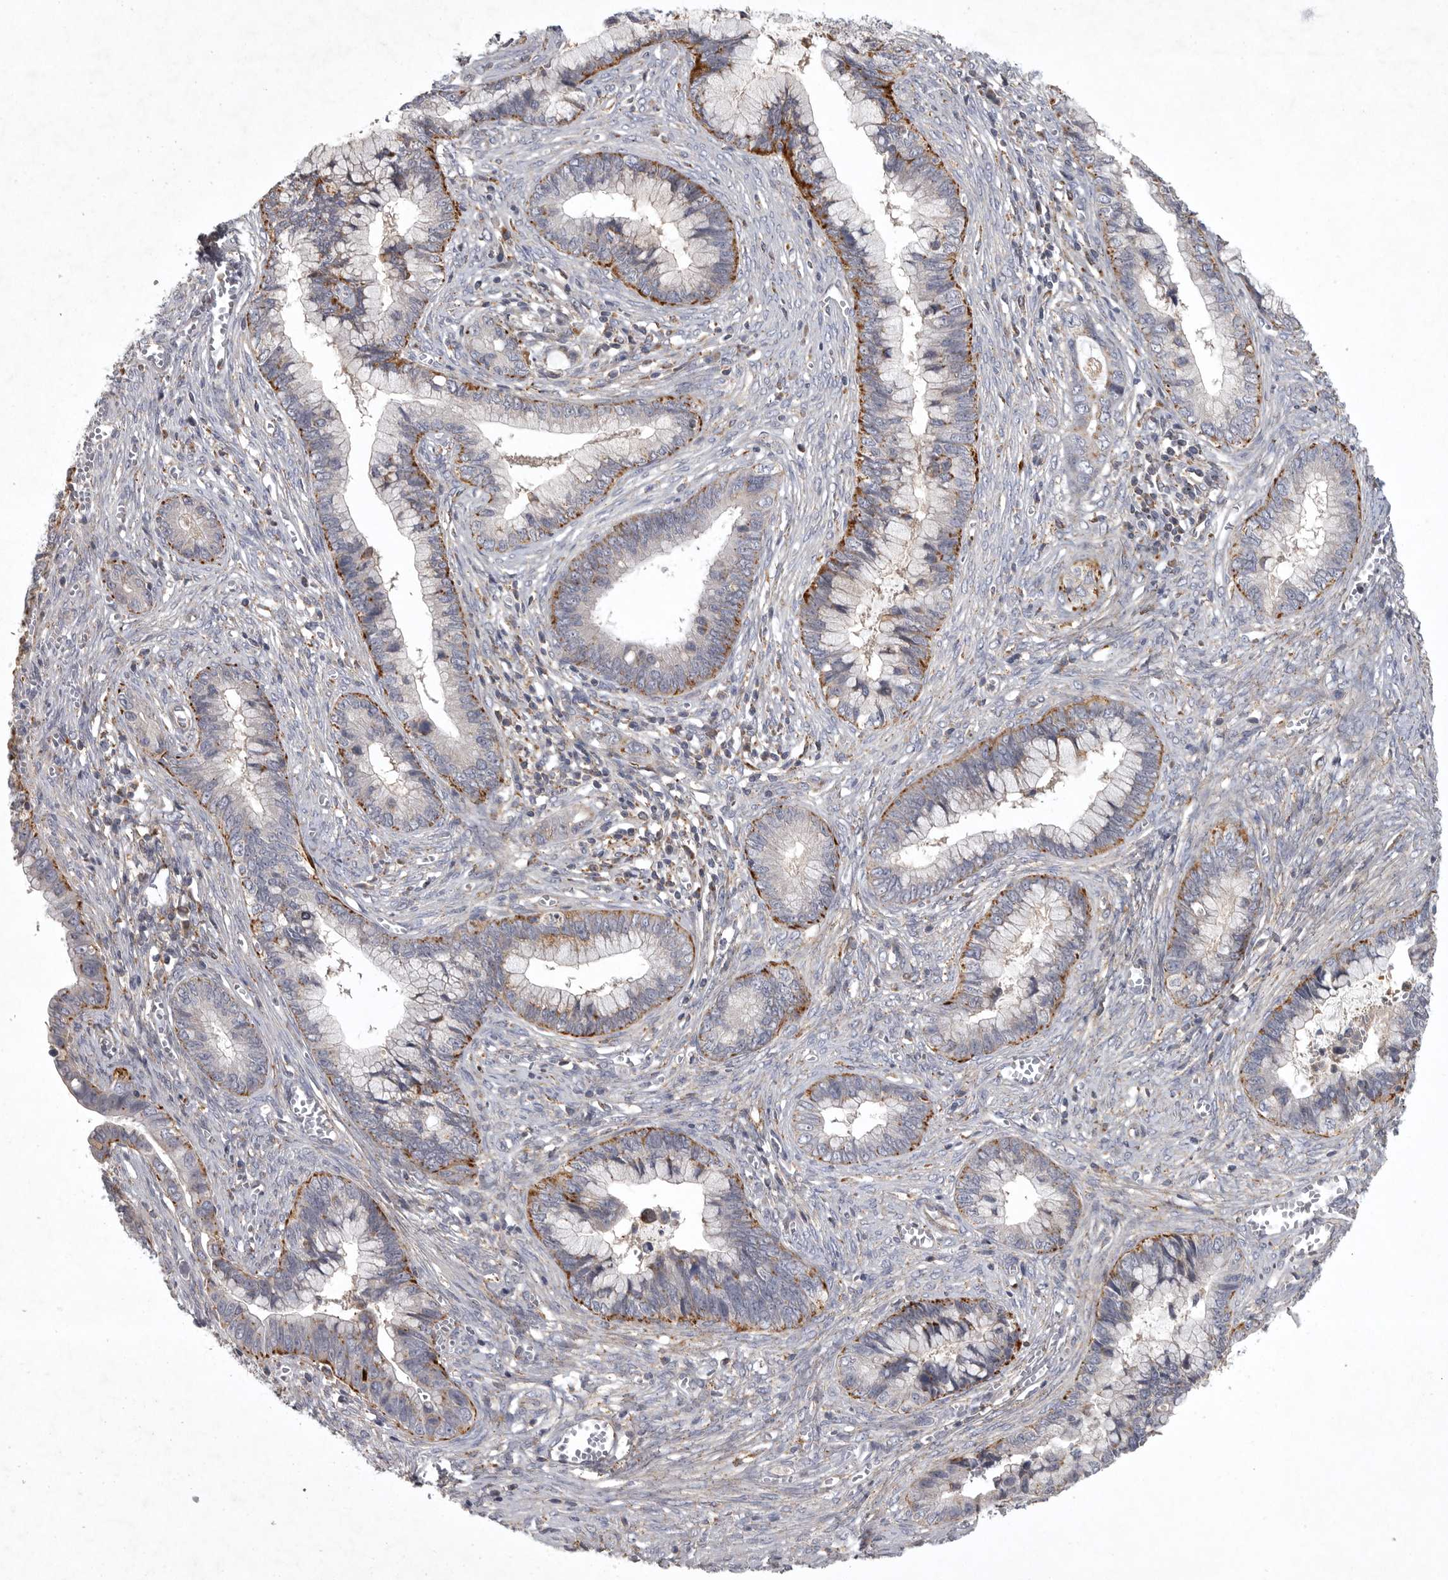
{"staining": {"intensity": "moderate", "quantity": ">75%", "location": "cytoplasmic/membranous"}, "tissue": "cervical cancer", "cell_type": "Tumor cells", "image_type": "cancer", "snomed": [{"axis": "morphology", "description": "Adenocarcinoma, NOS"}, {"axis": "topography", "description": "Cervix"}], "caption": "Protein staining of cervical cancer tissue demonstrates moderate cytoplasmic/membranous positivity in about >75% of tumor cells. (DAB (3,3'-diaminobenzidine) IHC, brown staining for protein, blue staining for nuclei).", "gene": "LAMTOR3", "patient": {"sex": "female", "age": 44}}